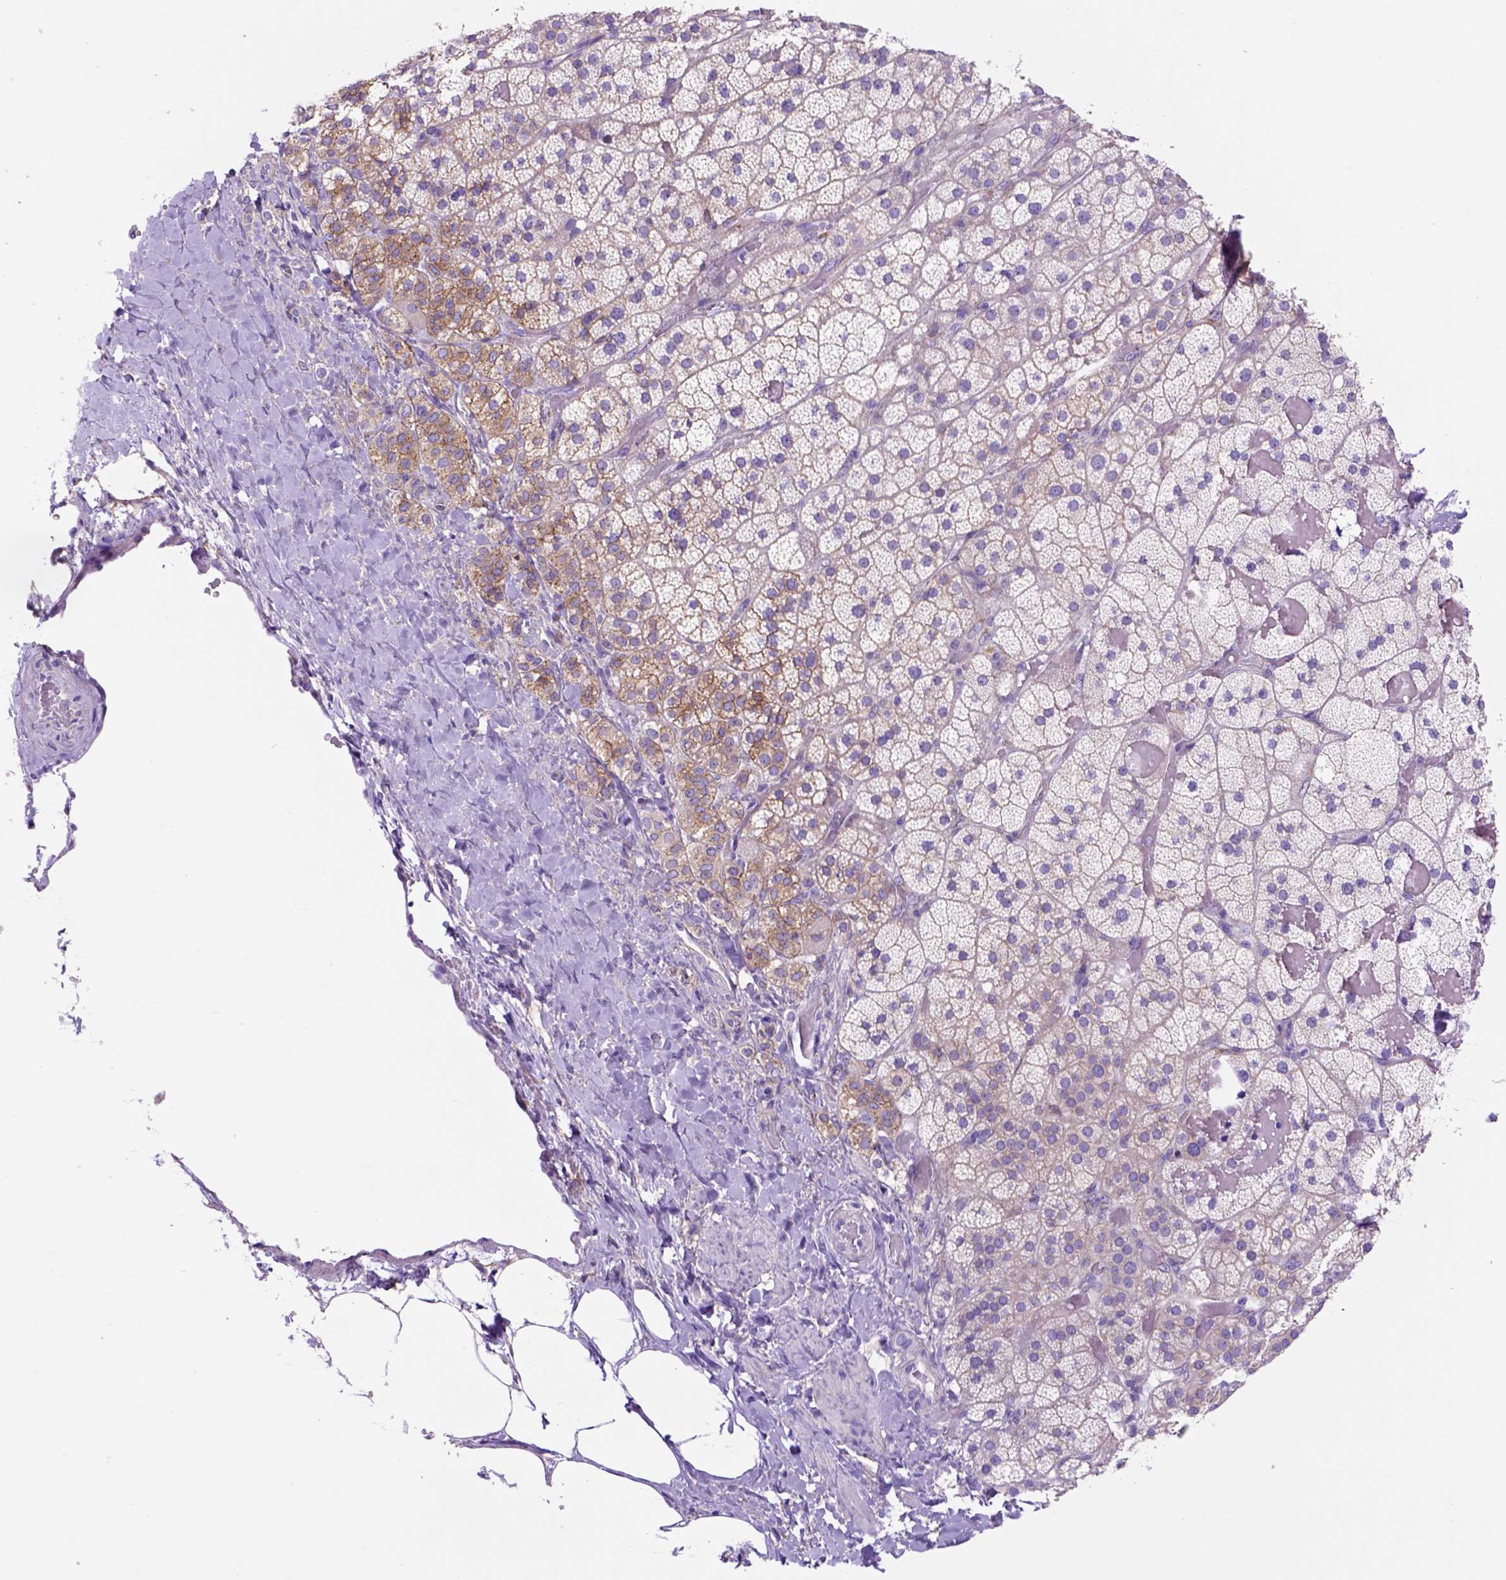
{"staining": {"intensity": "moderate", "quantity": "<25%", "location": "cytoplasmic/membranous"}, "tissue": "adrenal gland", "cell_type": "Glandular cells", "image_type": "normal", "snomed": [{"axis": "morphology", "description": "Normal tissue, NOS"}, {"axis": "topography", "description": "Adrenal gland"}], "caption": "DAB (3,3'-diaminobenzidine) immunohistochemical staining of unremarkable adrenal gland demonstrates moderate cytoplasmic/membranous protein expression in approximately <25% of glandular cells. (brown staining indicates protein expression, while blue staining denotes nuclei).", "gene": "EGFR", "patient": {"sex": "male", "age": 57}}